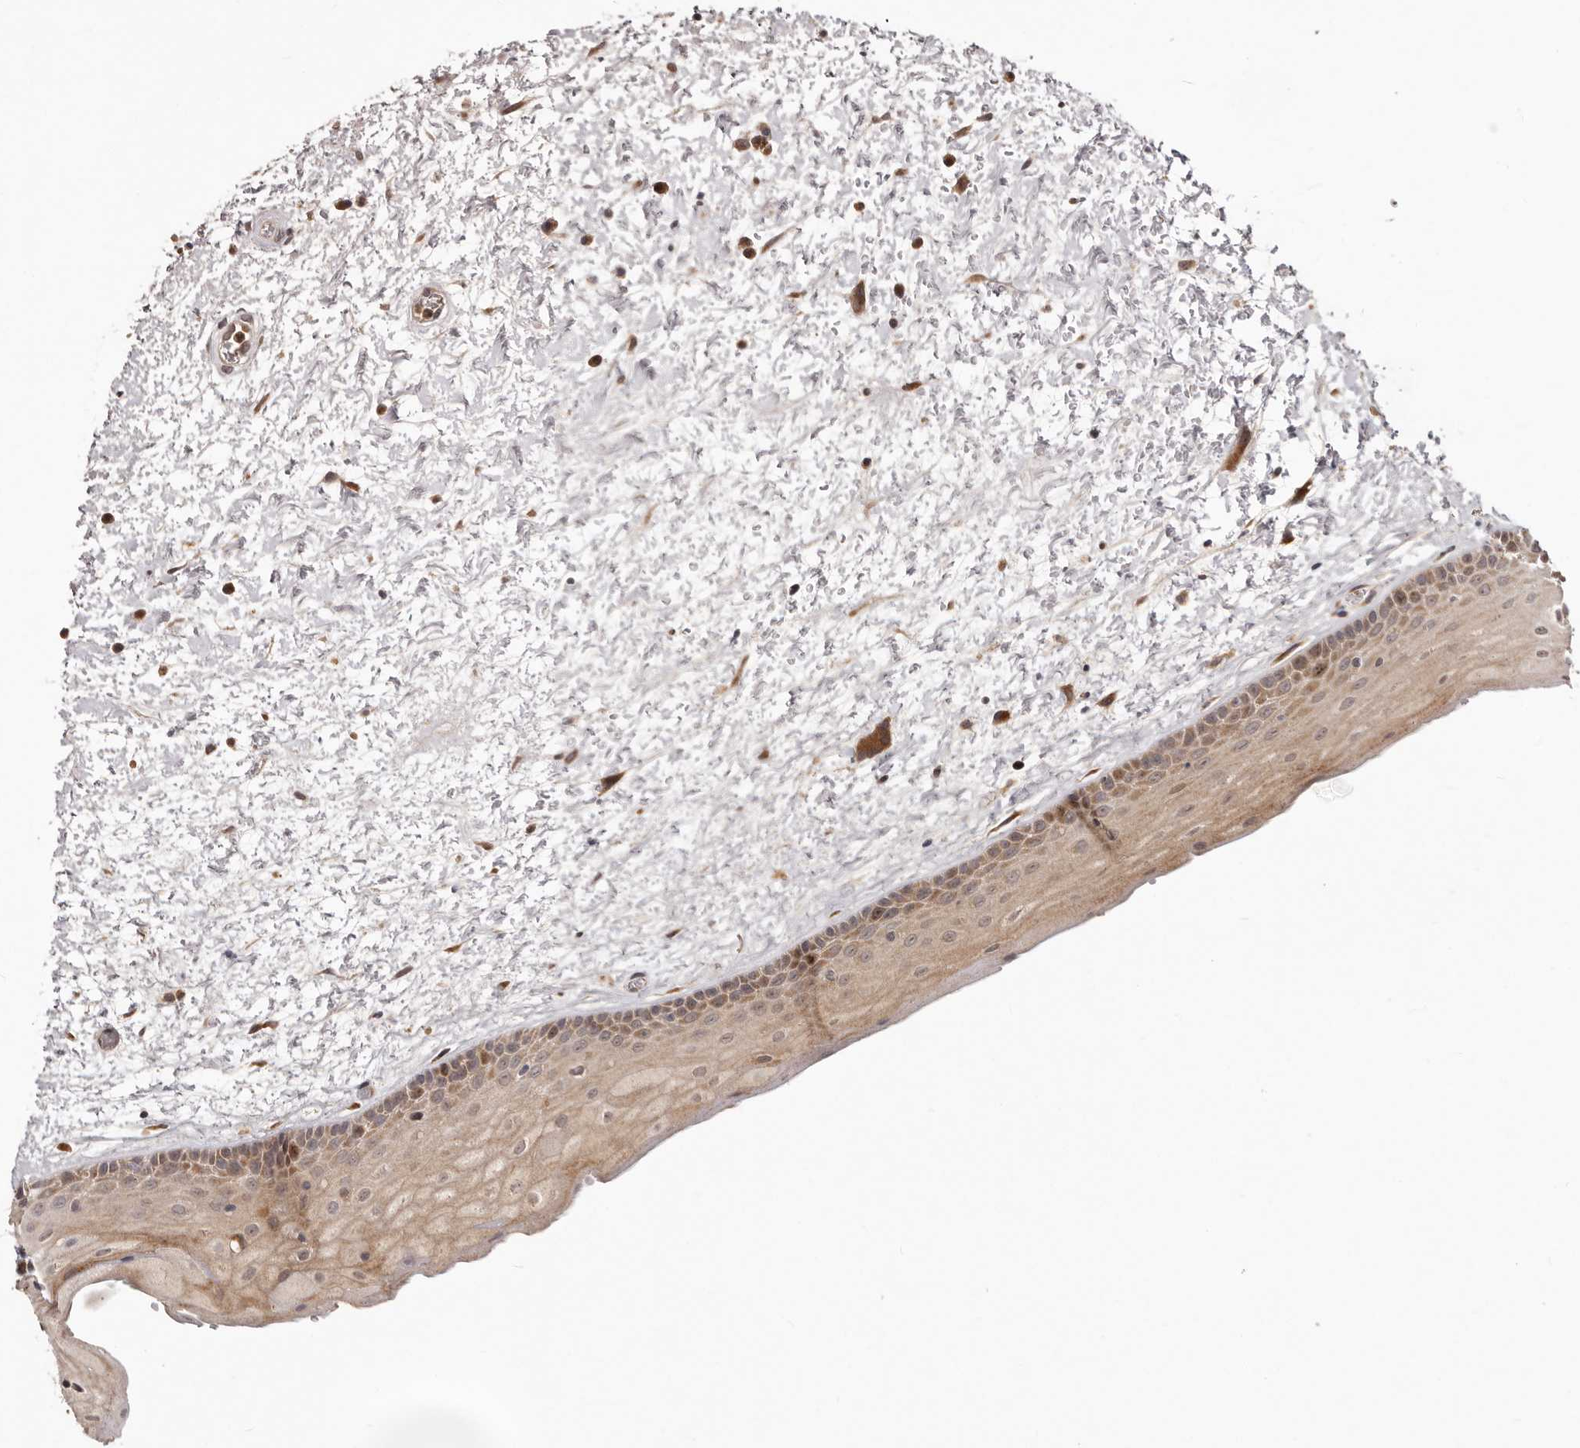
{"staining": {"intensity": "moderate", "quantity": ">75%", "location": "cytoplasmic/membranous,nuclear"}, "tissue": "oral mucosa", "cell_type": "Squamous epithelial cells", "image_type": "normal", "snomed": [{"axis": "morphology", "description": "Normal tissue, NOS"}, {"axis": "topography", "description": "Oral tissue"}], "caption": "Immunohistochemistry of normal oral mucosa demonstrates medium levels of moderate cytoplasmic/membranous,nuclear staining in about >75% of squamous epithelial cells. (Brightfield microscopy of DAB IHC at high magnification).", "gene": "RNF187", "patient": {"sex": "female", "age": 76}}